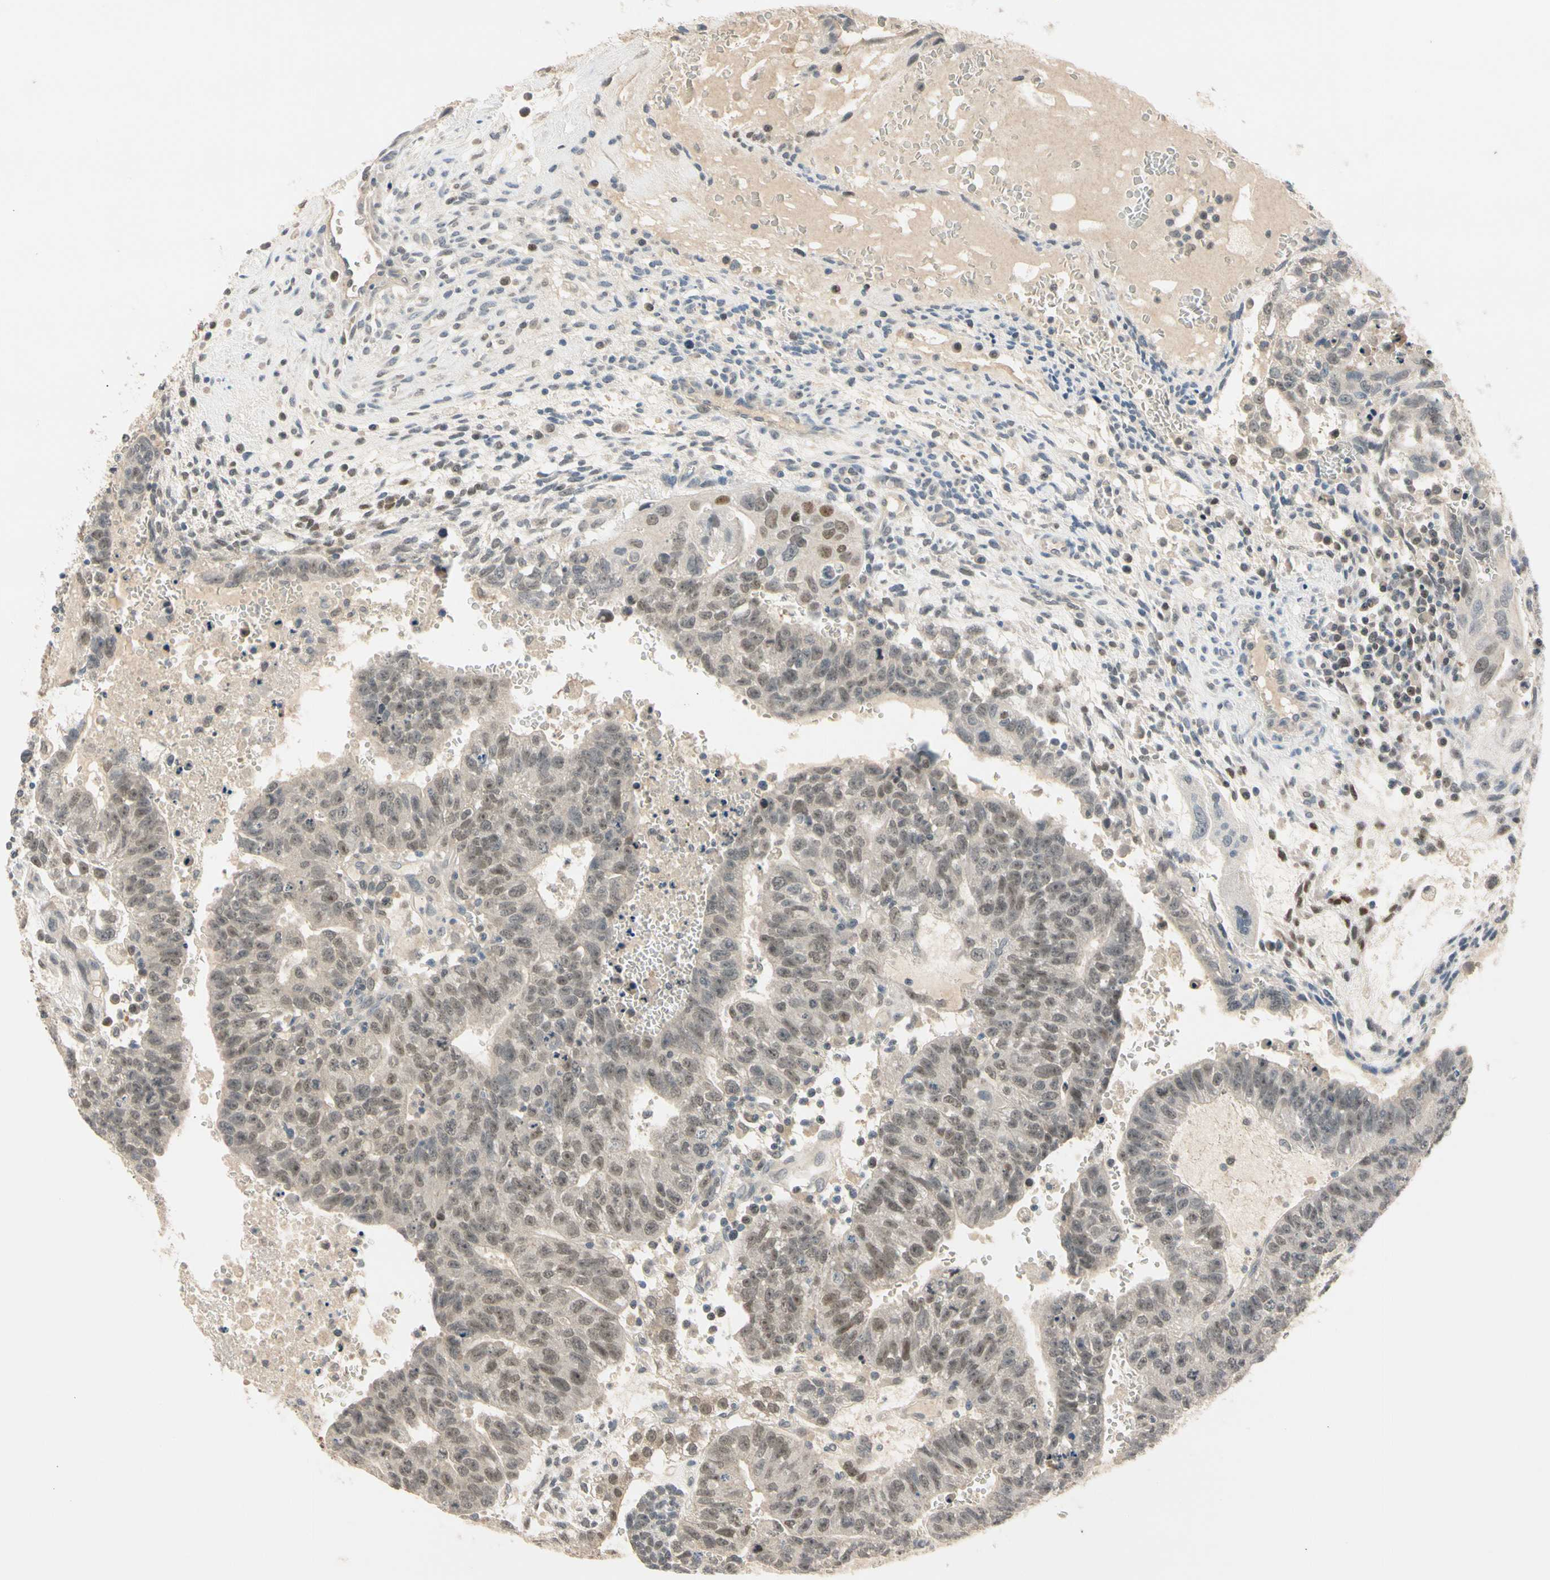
{"staining": {"intensity": "moderate", "quantity": ">75%", "location": "cytoplasmic/membranous,nuclear"}, "tissue": "testis cancer", "cell_type": "Tumor cells", "image_type": "cancer", "snomed": [{"axis": "morphology", "description": "Seminoma, NOS"}, {"axis": "morphology", "description": "Carcinoma, Embryonal, NOS"}, {"axis": "topography", "description": "Testis"}], "caption": "Tumor cells display medium levels of moderate cytoplasmic/membranous and nuclear staining in about >75% of cells in embryonal carcinoma (testis). (Stains: DAB (3,3'-diaminobenzidine) in brown, nuclei in blue, Microscopy: brightfield microscopy at high magnification).", "gene": "RIOX2", "patient": {"sex": "male", "age": 52}}